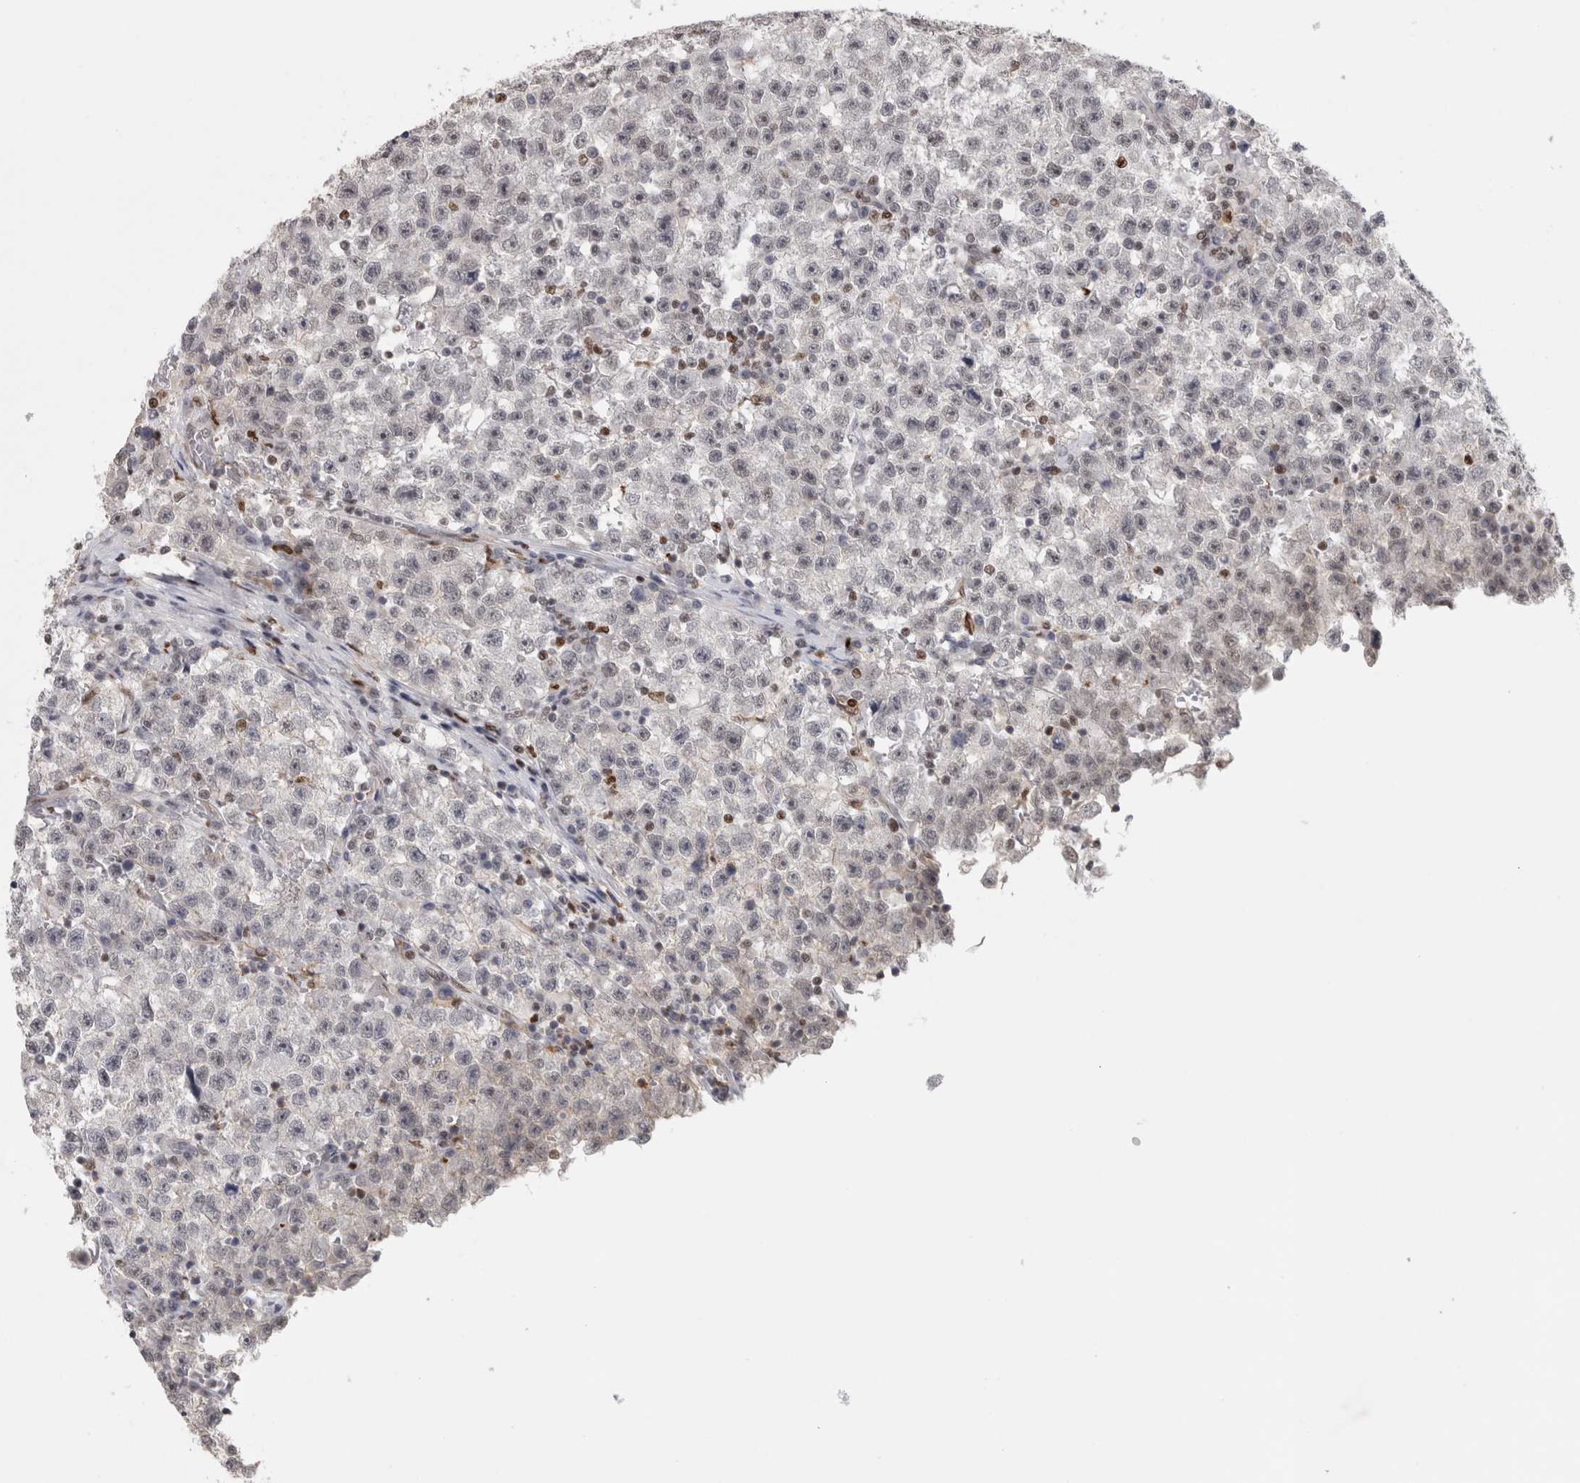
{"staining": {"intensity": "negative", "quantity": "none", "location": "none"}, "tissue": "testis cancer", "cell_type": "Tumor cells", "image_type": "cancer", "snomed": [{"axis": "morphology", "description": "Seminoma, NOS"}, {"axis": "topography", "description": "Testis"}], "caption": "High power microscopy photomicrograph of an immunohistochemistry (IHC) image of testis seminoma, revealing no significant positivity in tumor cells.", "gene": "SRARP", "patient": {"sex": "male", "age": 22}}